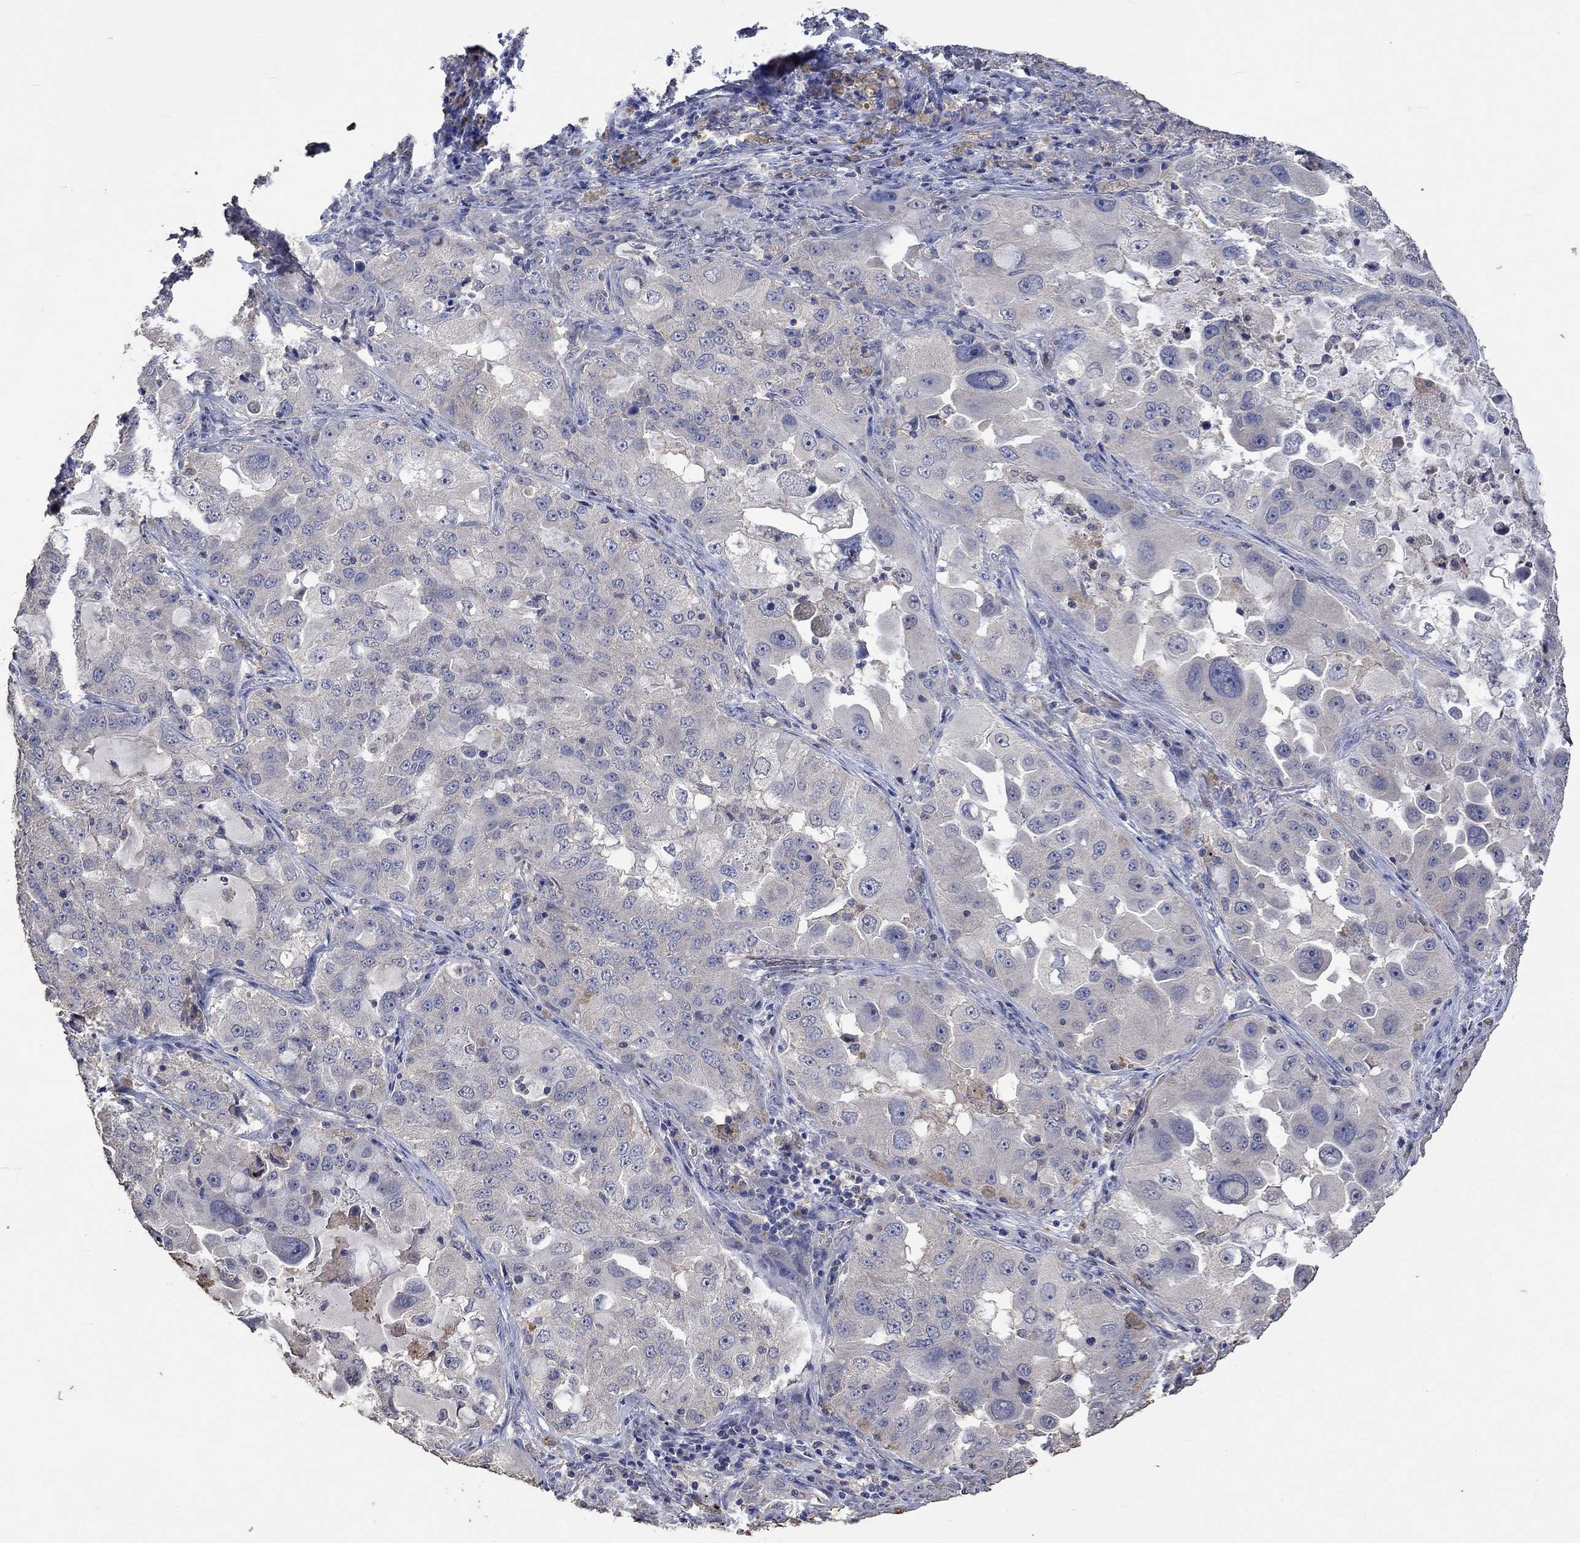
{"staining": {"intensity": "weak", "quantity": "<25%", "location": "cytoplasmic/membranous"}, "tissue": "lung cancer", "cell_type": "Tumor cells", "image_type": "cancer", "snomed": [{"axis": "morphology", "description": "Adenocarcinoma, NOS"}, {"axis": "topography", "description": "Lung"}], "caption": "Immunohistochemical staining of human lung cancer shows no significant staining in tumor cells.", "gene": "PTPN20", "patient": {"sex": "female", "age": 61}}